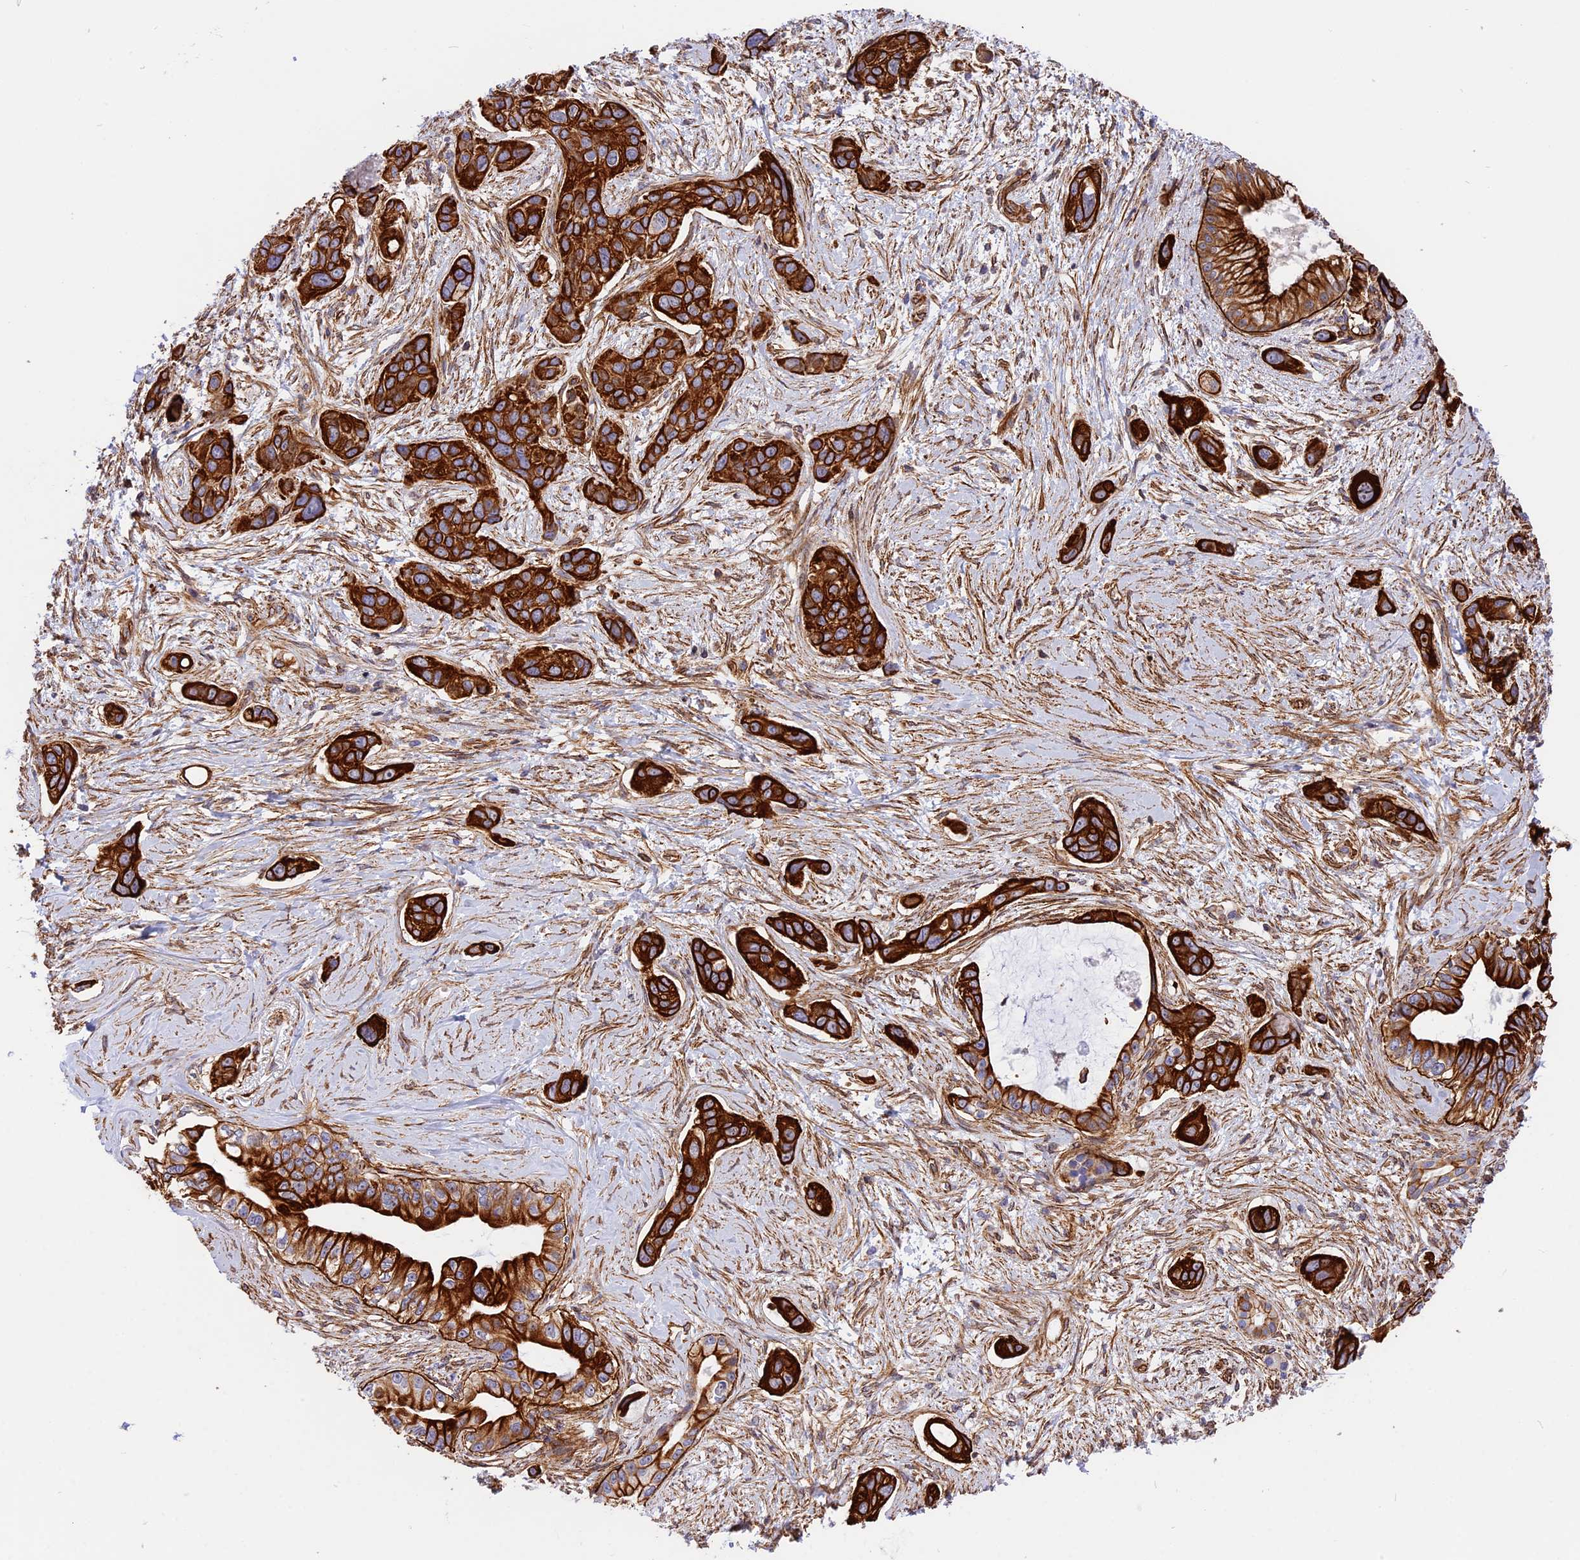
{"staining": {"intensity": "strong", "quantity": ">75%", "location": "cytoplasmic/membranous"}, "tissue": "pancreatic cancer", "cell_type": "Tumor cells", "image_type": "cancer", "snomed": [{"axis": "morphology", "description": "Adenocarcinoma, NOS"}, {"axis": "topography", "description": "Pancreas"}], "caption": "Immunohistochemistry (IHC) staining of pancreatic cancer, which demonstrates high levels of strong cytoplasmic/membranous positivity in about >75% of tumor cells indicating strong cytoplasmic/membranous protein expression. The staining was performed using DAB (brown) for protein detection and nuclei were counterstained in hematoxylin (blue).", "gene": "R3HDM4", "patient": {"sex": "male", "age": 72}}